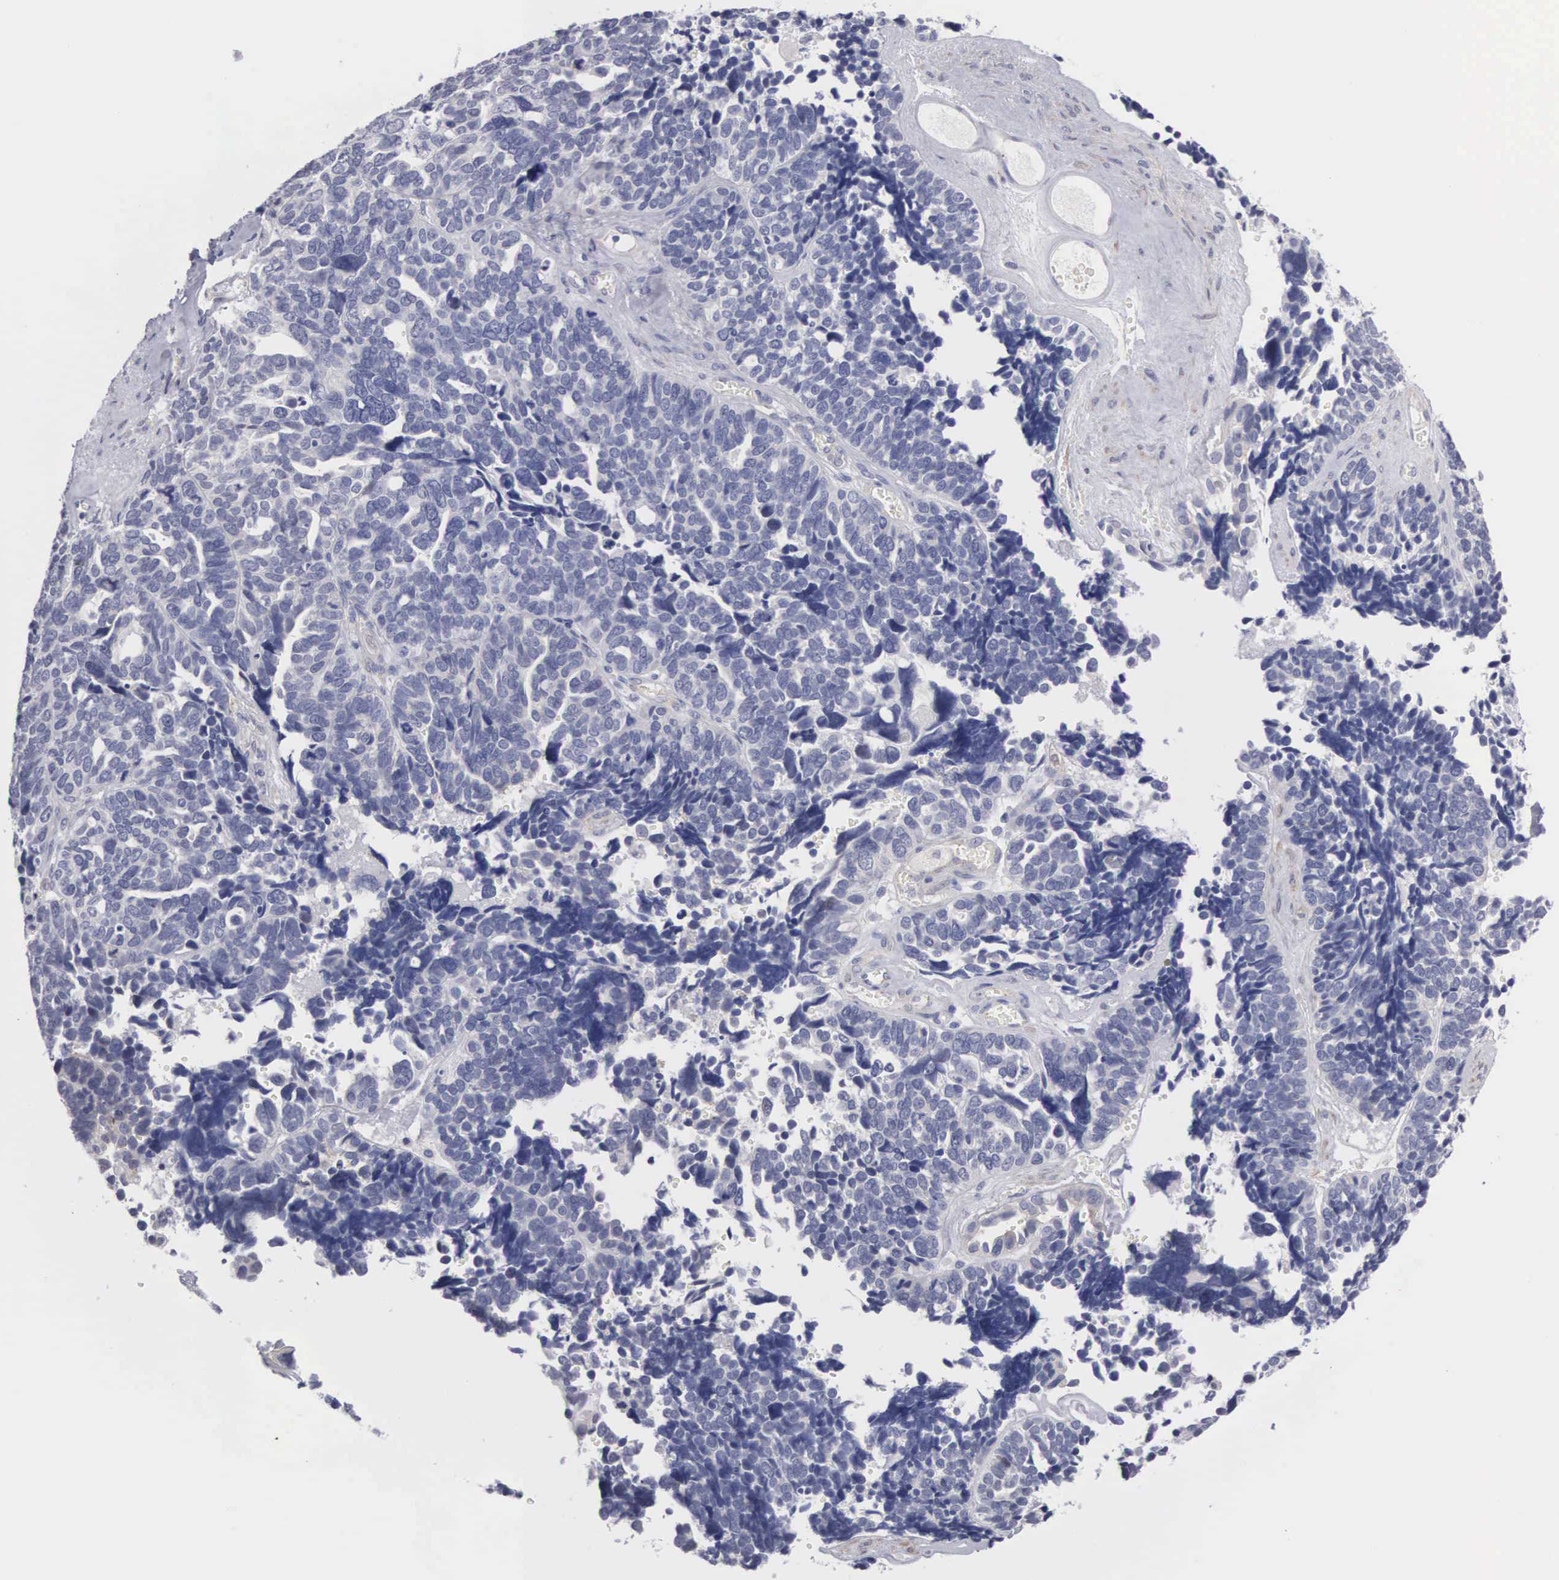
{"staining": {"intensity": "negative", "quantity": "none", "location": "none"}, "tissue": "ovarian cancer", "cell_type": "Tumor cells", "image_type": "cancer", "snomed": [{"axis": "morphology", "description": "Cystadenocarcinoma, serous, NOS"}, {"axis": "topography", "description": "Ovary"}], "caption": "Immunohistochemical staining of human ovarian cancer shows no significant staining in tumor cells.", "gene": "ELFN2", "patient": {"sex": "female", "age": 77}}